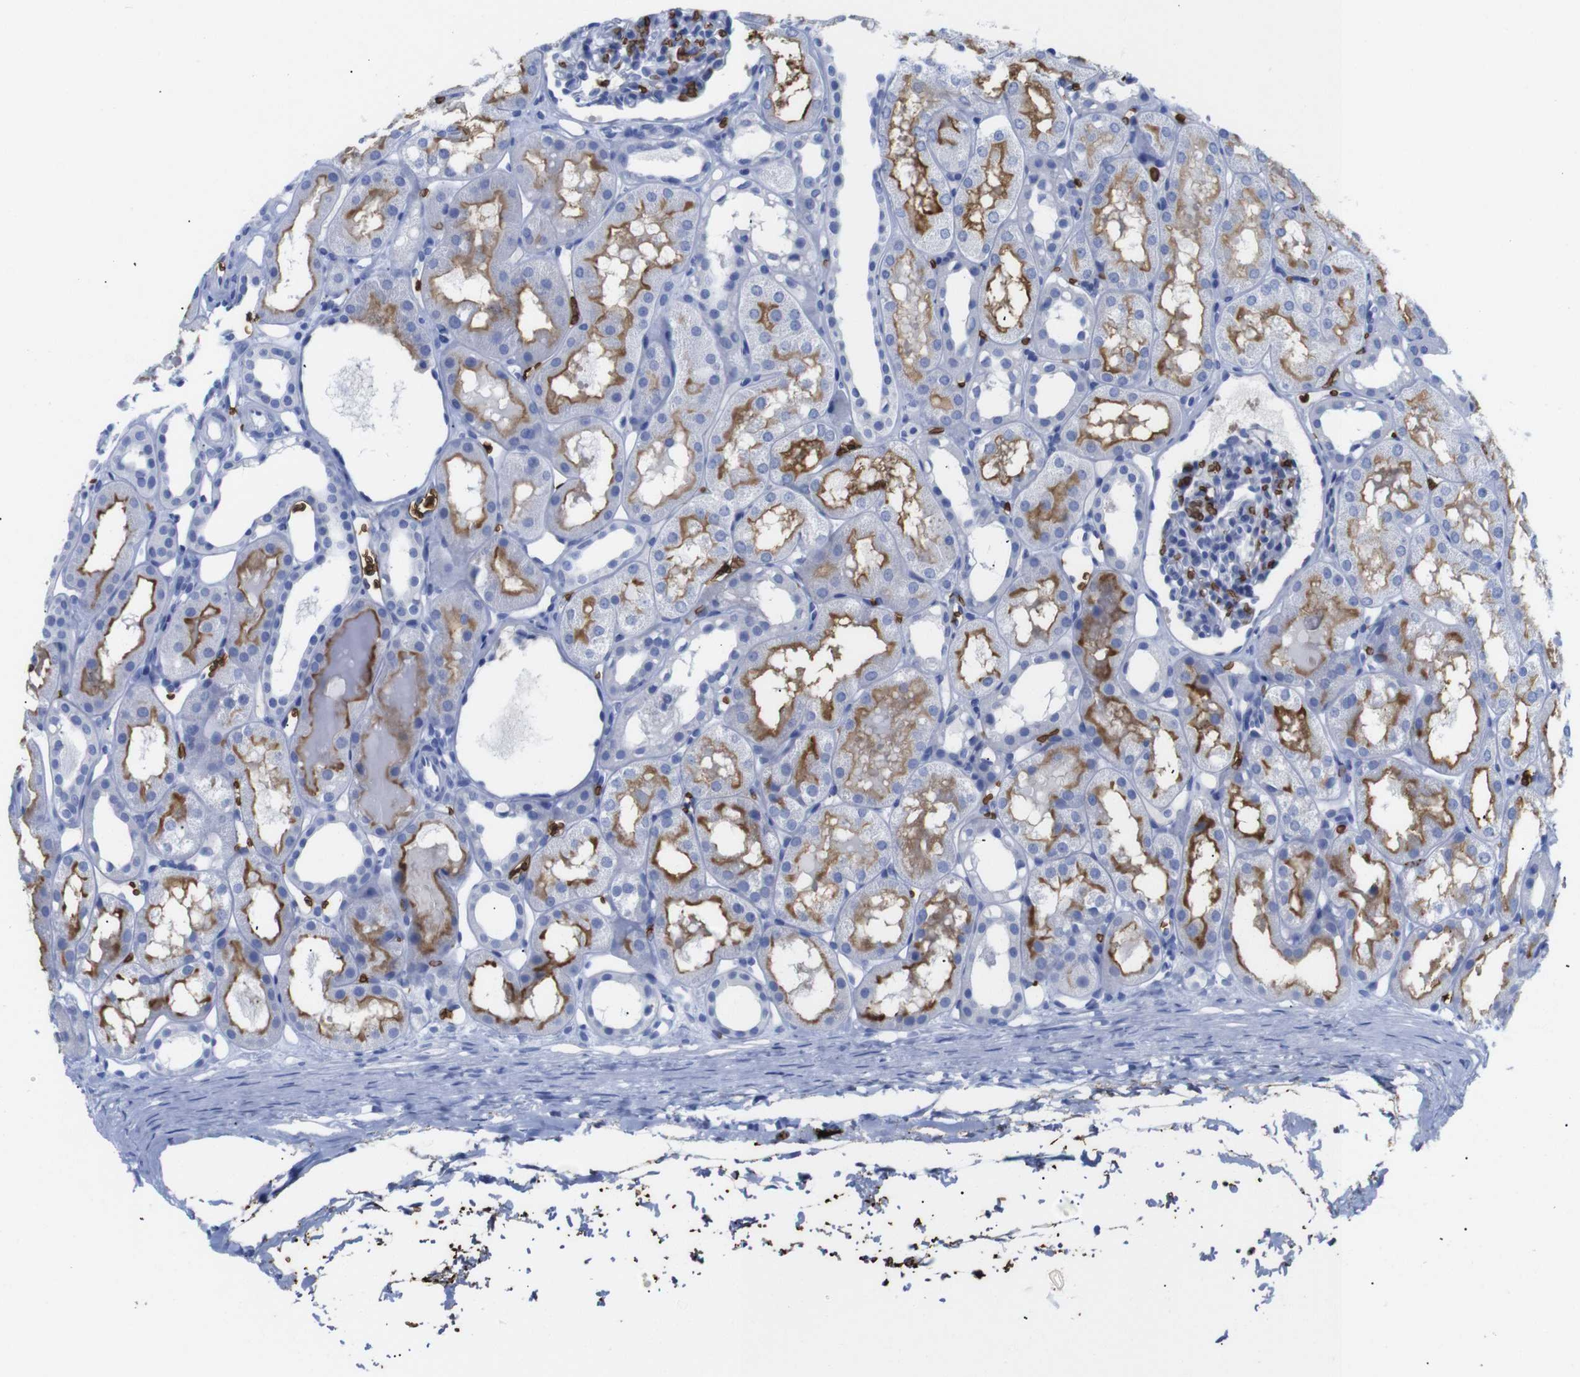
{"staining": {"intensity": "negative", "quantity": "none", "location": "none"}, "tissue": "kidney", "cell_type": "Cells in glomeruli", "image_type": "normal", "snomed": [{"axis": "morphology", "description": "Normal tissue, NOS"}, {"axis": "topography", "description": "Kidney"}, {"axis": "topography", "description": "Urinary bladder"}], "caption": "The photomicrograph demonstrates no staining of cells in glomeruli in benign kidney.", "gene": "S1PR2", "patient": {"sex": "male", "age": 16}}